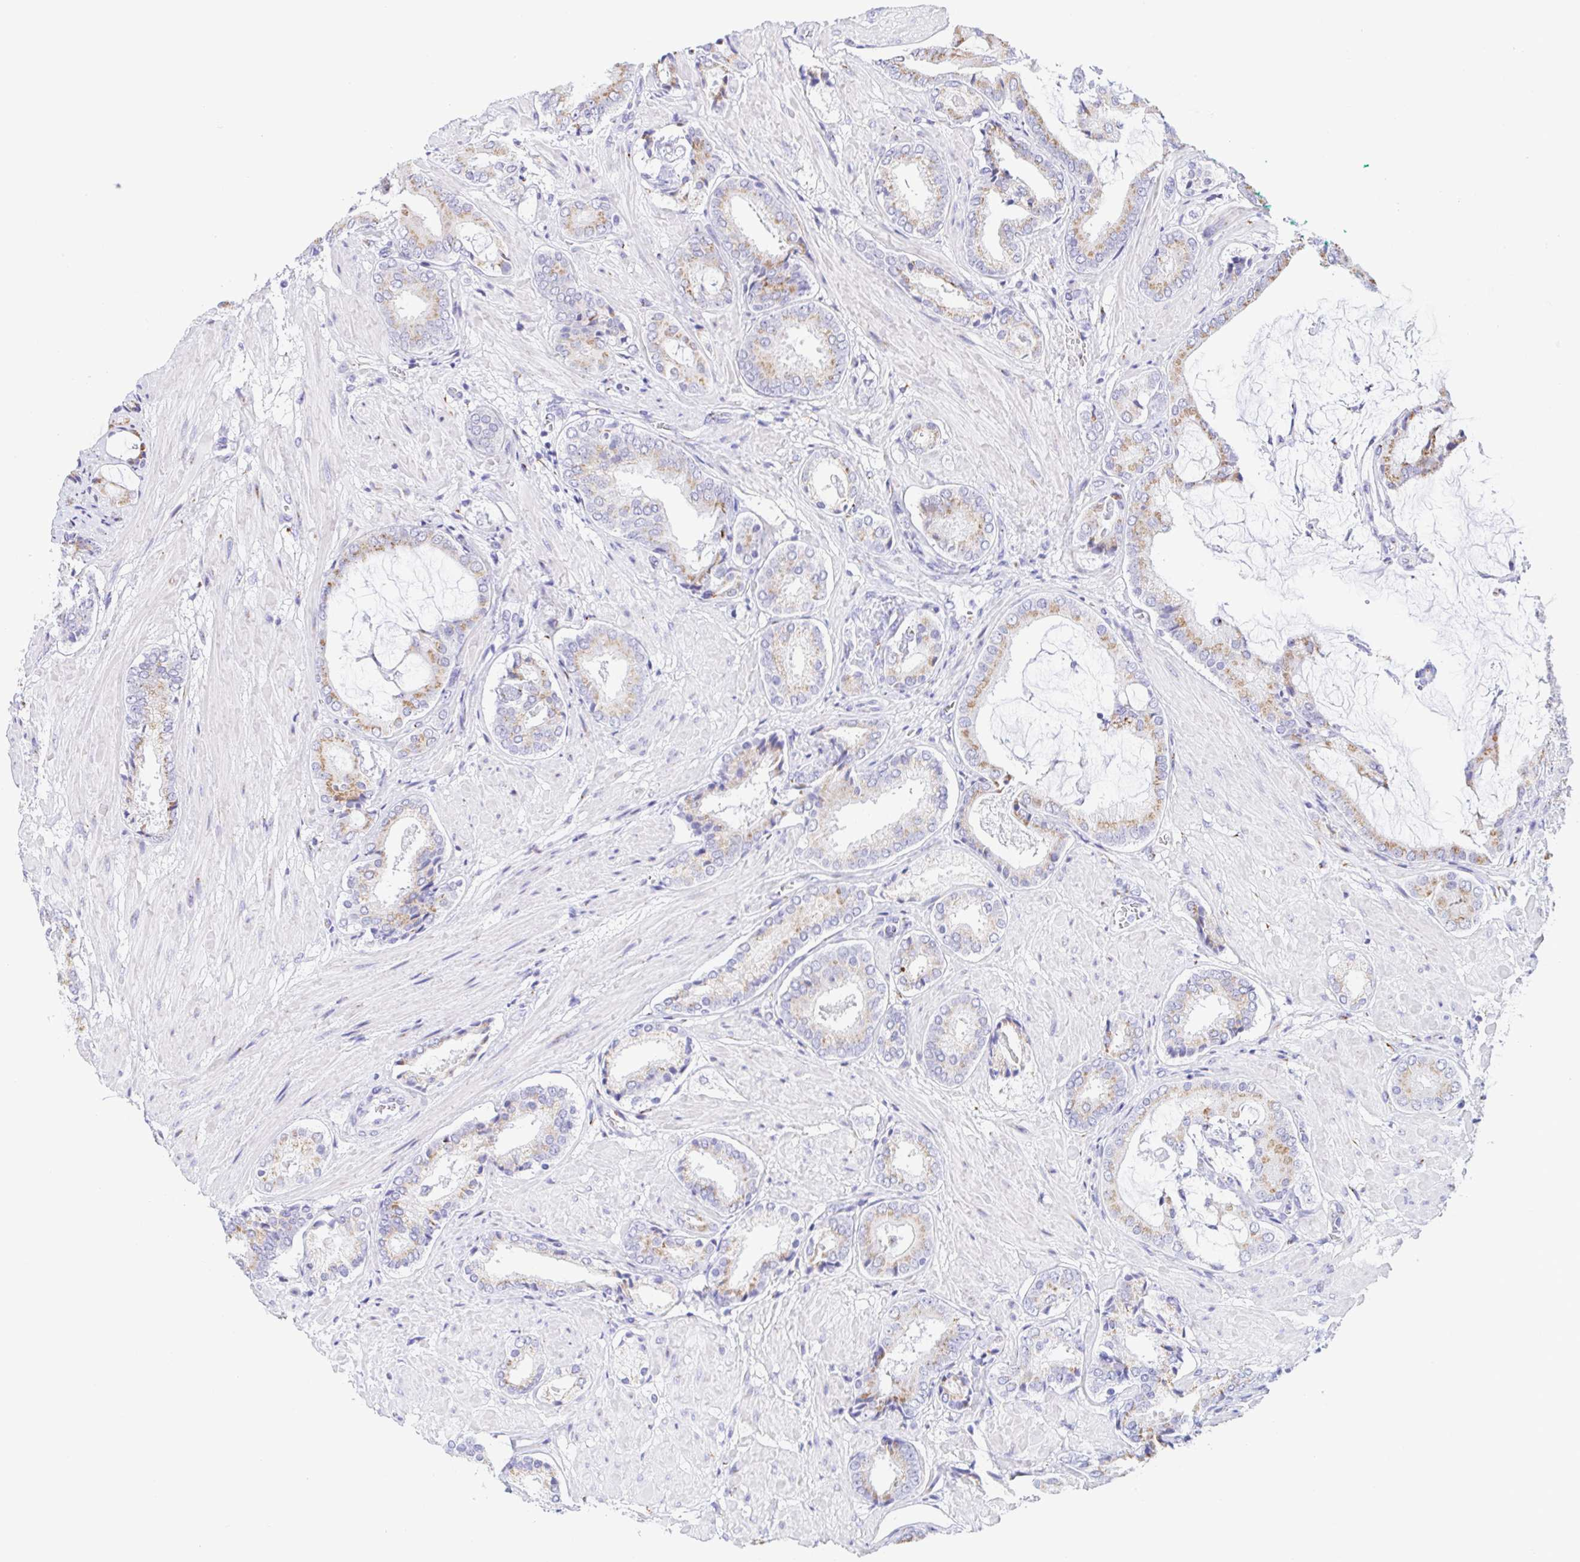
{"staining": {"intensity": "weak", "quantity": ">75%", "location": "cytoplasmic/membranous"}, "tissue": "prostate cancer", "cell_type": "Tumor cells", "image_type": "cancer", "snomed": [{"axis": "morphology", "description": "Adenocarcinoma, High grade"}, {"axis": "topography", "description": "Prostate"}], "caption": "Immunohistochemistry (DAB) staining of prostate cancer (adenocarcinoma (high-grade)) displays weak cytoplasmic/membranous protein staining in approximately >75% of tumor cells. Ihc stains the protein of interest in brown and the nuclei are stained blue.", "gene": "SULT1B1", "patient": {"sex": "male", "age": 56}}